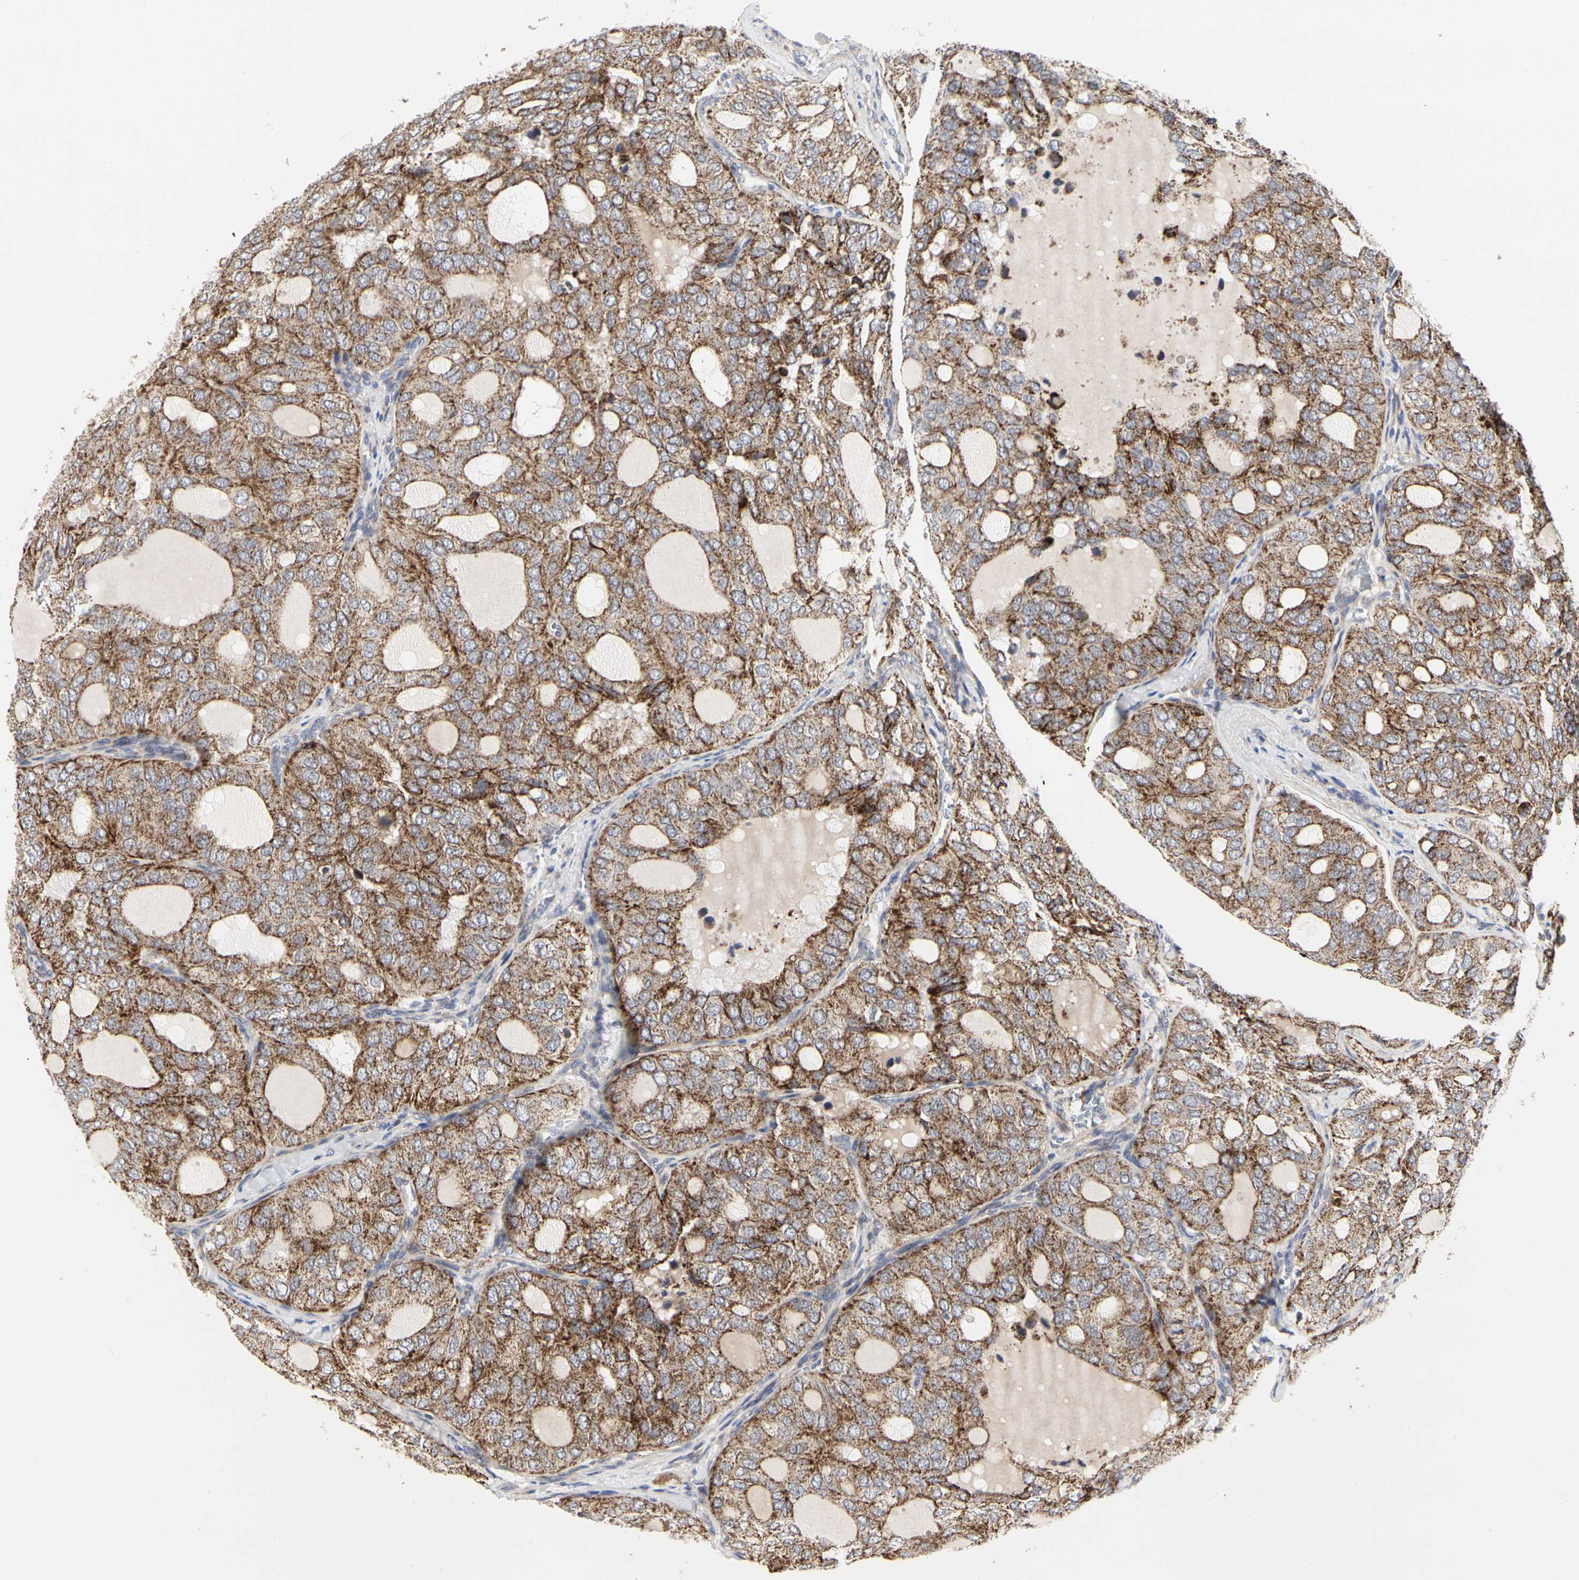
{"staining": {"intensity": "moderate", "quantity": ">75%", "location": "cytoplasmic/membranous"}, "tissue": "thyroid cancer", "cell_type": "Tumor cells", "image_type": "cancer", "snomed": [{"axis": "morphology", "description": "Follicular adenoma carcinoma, NOS"}, {"axis": "topography", "description": "Thyroid gland"}], "caption": "Thyroid cancer (follicular adenoma carcinoma) stained with immunohistochemistry (IHC) reveals moderate cytoplasmic/membranous staining in about >75% of tumor cells. (Brightfield microscopy of DAB IHC at high magnification).", "gene": "TSKU", "patient": {"sex": "male", "age": 75}}